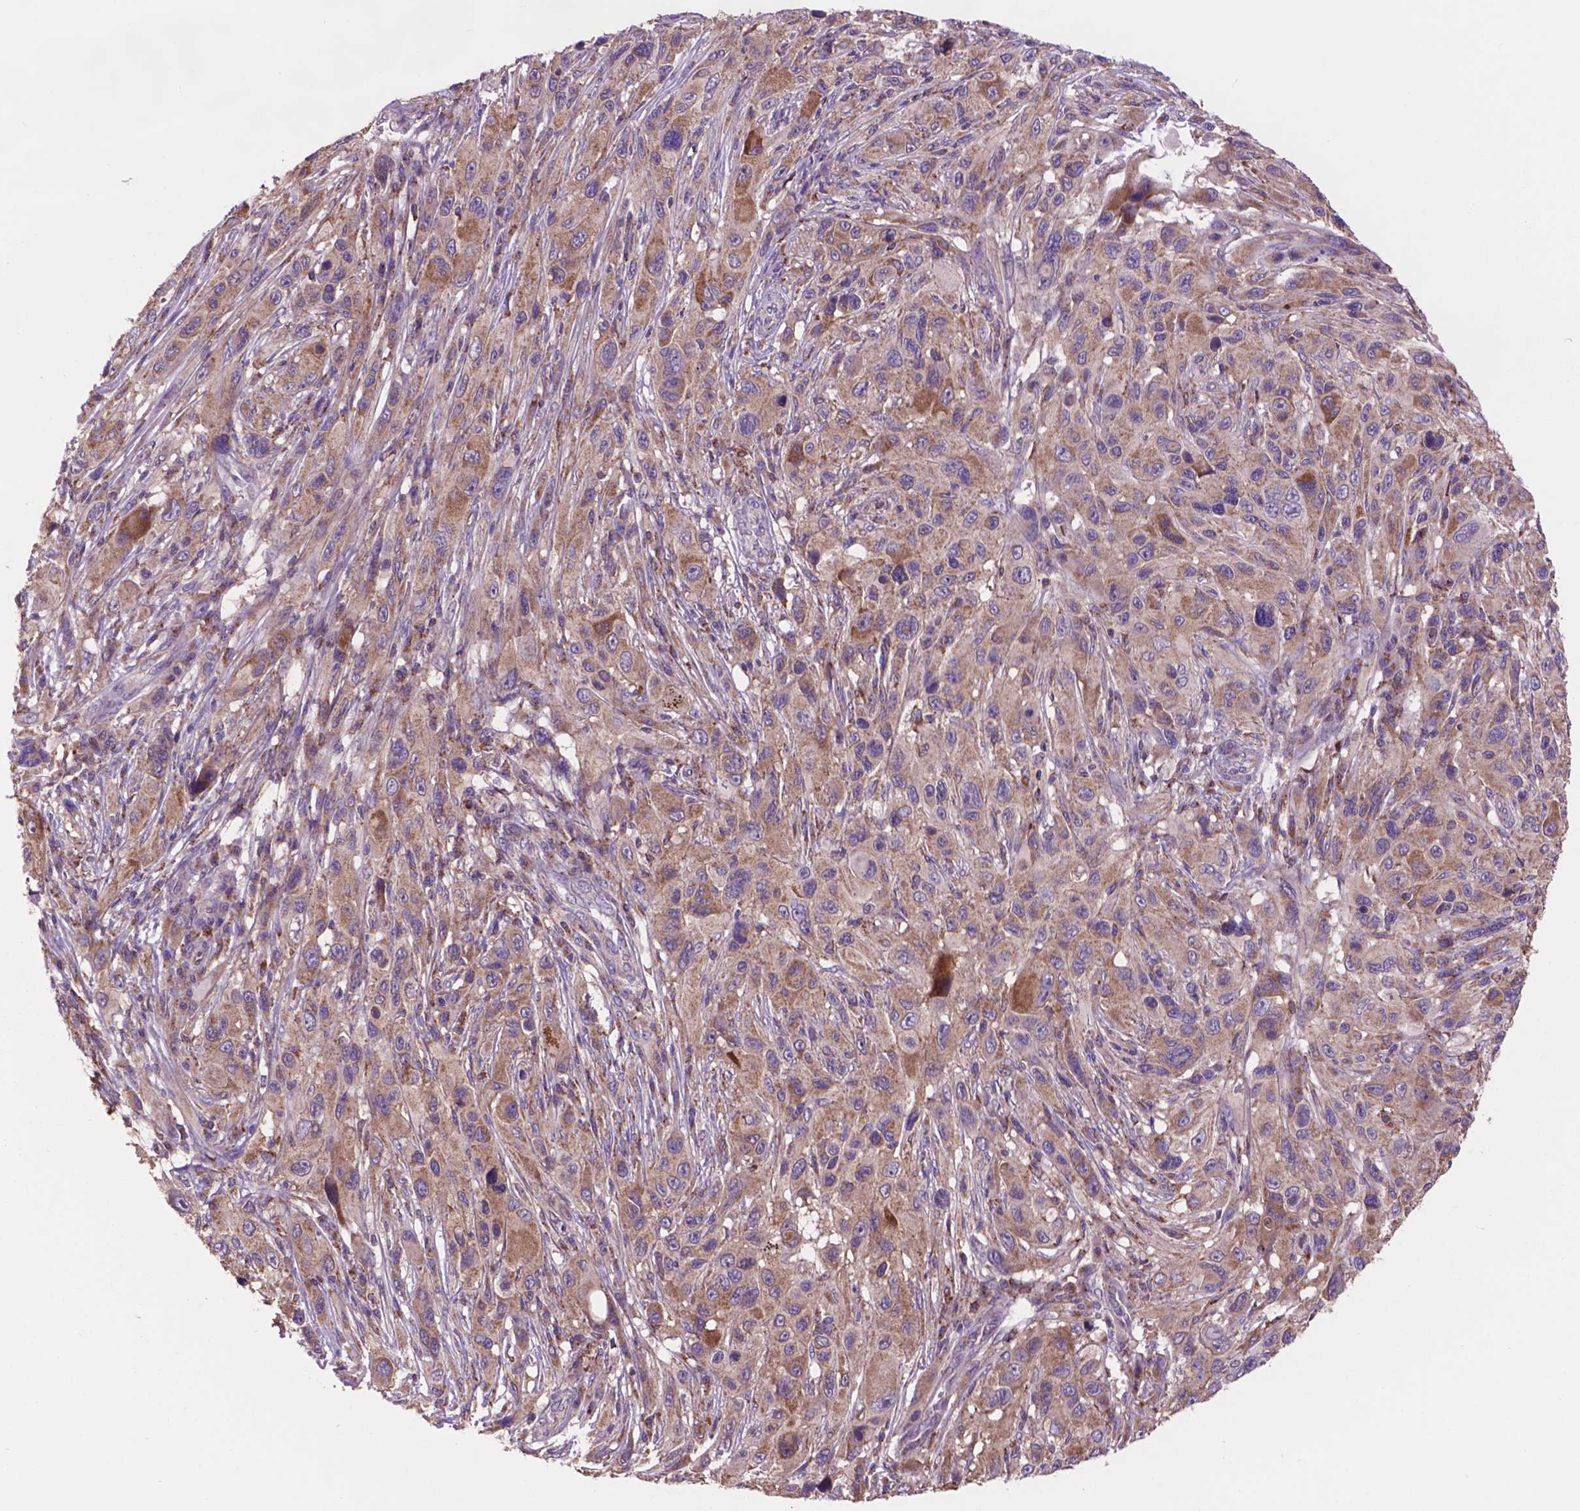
{"staining": {"intensity": "moderate", "quantity": ">75%", "location": "cytoplasmic/membranous"}, "tissue": "melanoma", "cell_type": "Tumor cells", "image_type": "cancer", "snomed": [{"axis": "morphology", "description": "Malignant melanoma, NOS"}, {"axis": "topography", "description": "Skin"}], "caption": "There is medium levels of moderate cytoplasmic/membranous expression in tumor cells of melanoma, as demonstrated by immunohistochemical staining (brown color).", "gene": "GLB1", "patient": {"sex": "male", "age": 53}}